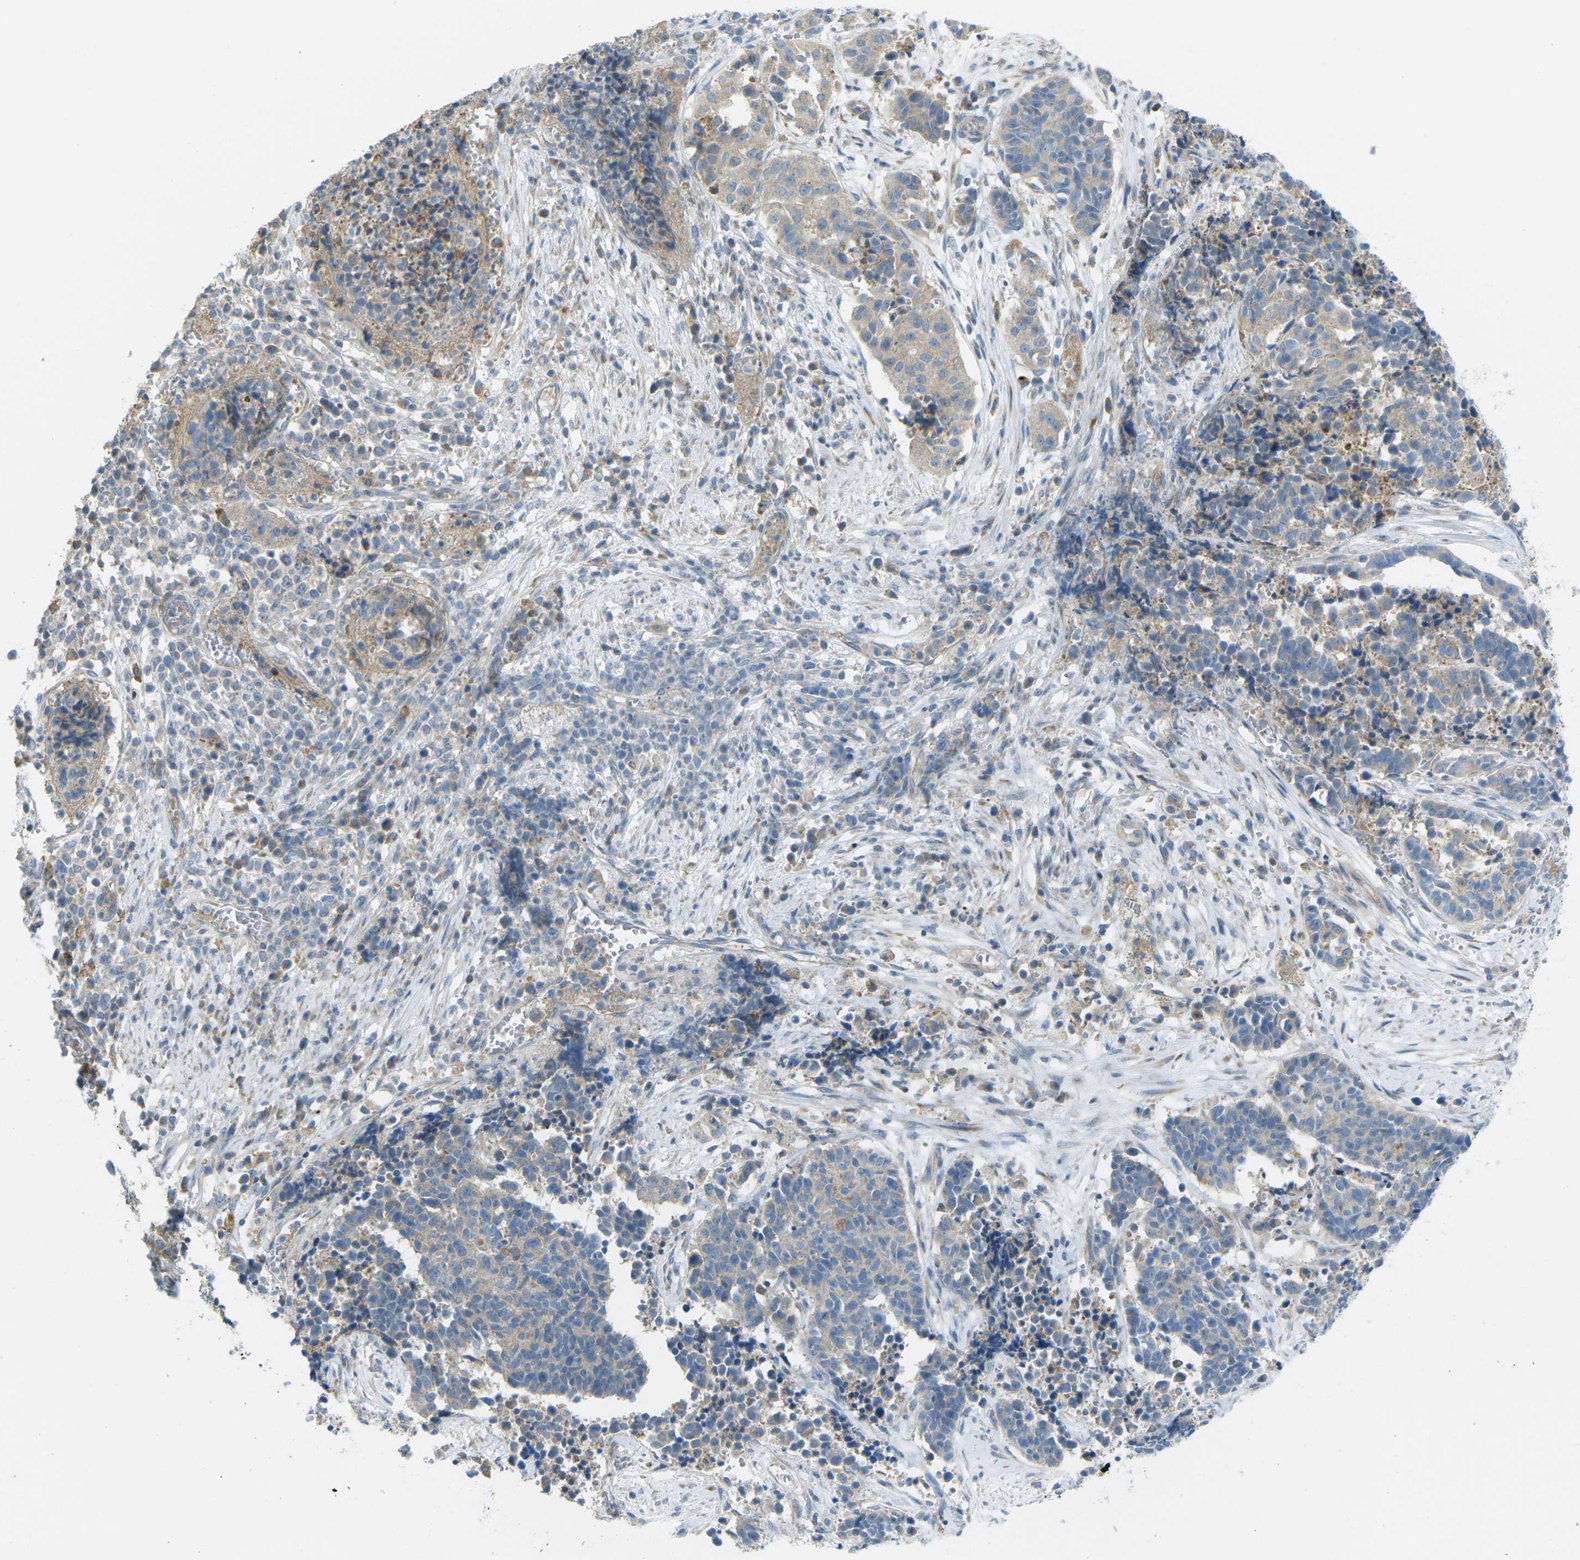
{"staining": {"intensity": "moderate", "quantity": "<25%", "location": "cytoplasmic/membranous"}, "tissue": "cervical cancer", "cell_type": "Tumor cells", "image_type": "cancer", "snomed": [{"axis": "morphology", "description": "Squamous cell carcinoma, NOS"}, {"axis": "topography", "description": "Cervix"}], "caption": "Protein staining of cervical cancer (squamous cell carcinoma) tissue shows moderate cytoplasmic/membranous staining in approximately <25% of tumor cells. The protein is shown in brown color, while the nuclei are stained blue.", "gene": "MYLK4", "patient": {"sex": "female", "age": 35}}